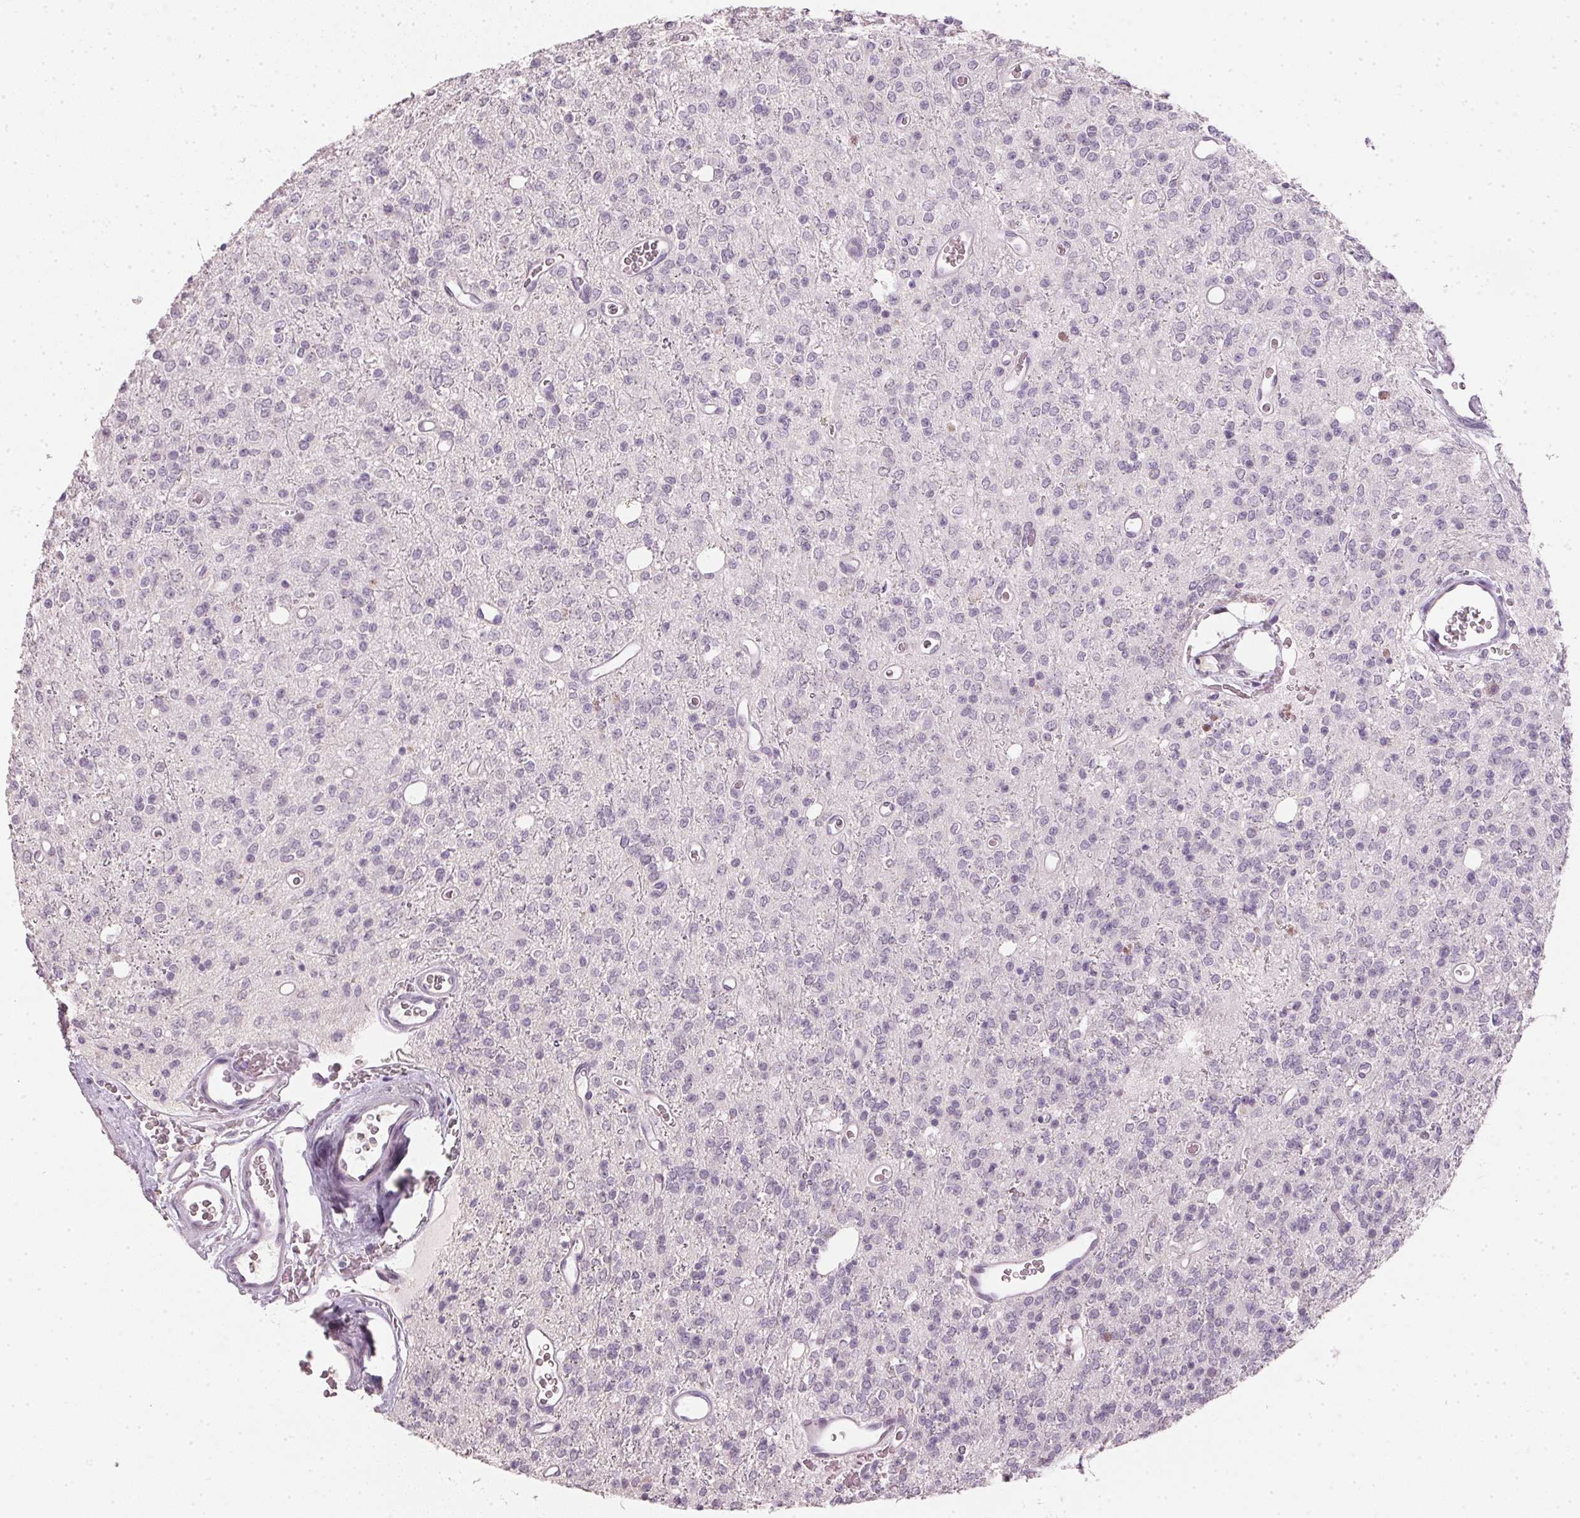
{"staining": {"intensity": "negative", "quantity": "none", "location": "none"}, "tissue": "glioma", "cell_type": "Tumor cells", "image_type": "cancer", "snomed": [{"axis": "morphology", "description": "Glioma, malignant, Low grade"}, {"axis": "topography", "description": "Brain"}], "caption": "Tumor cells show no significant protein positivity in glioma.", "gene": "IGFBP1", "patient": {"sex": "female", "age": 45}}